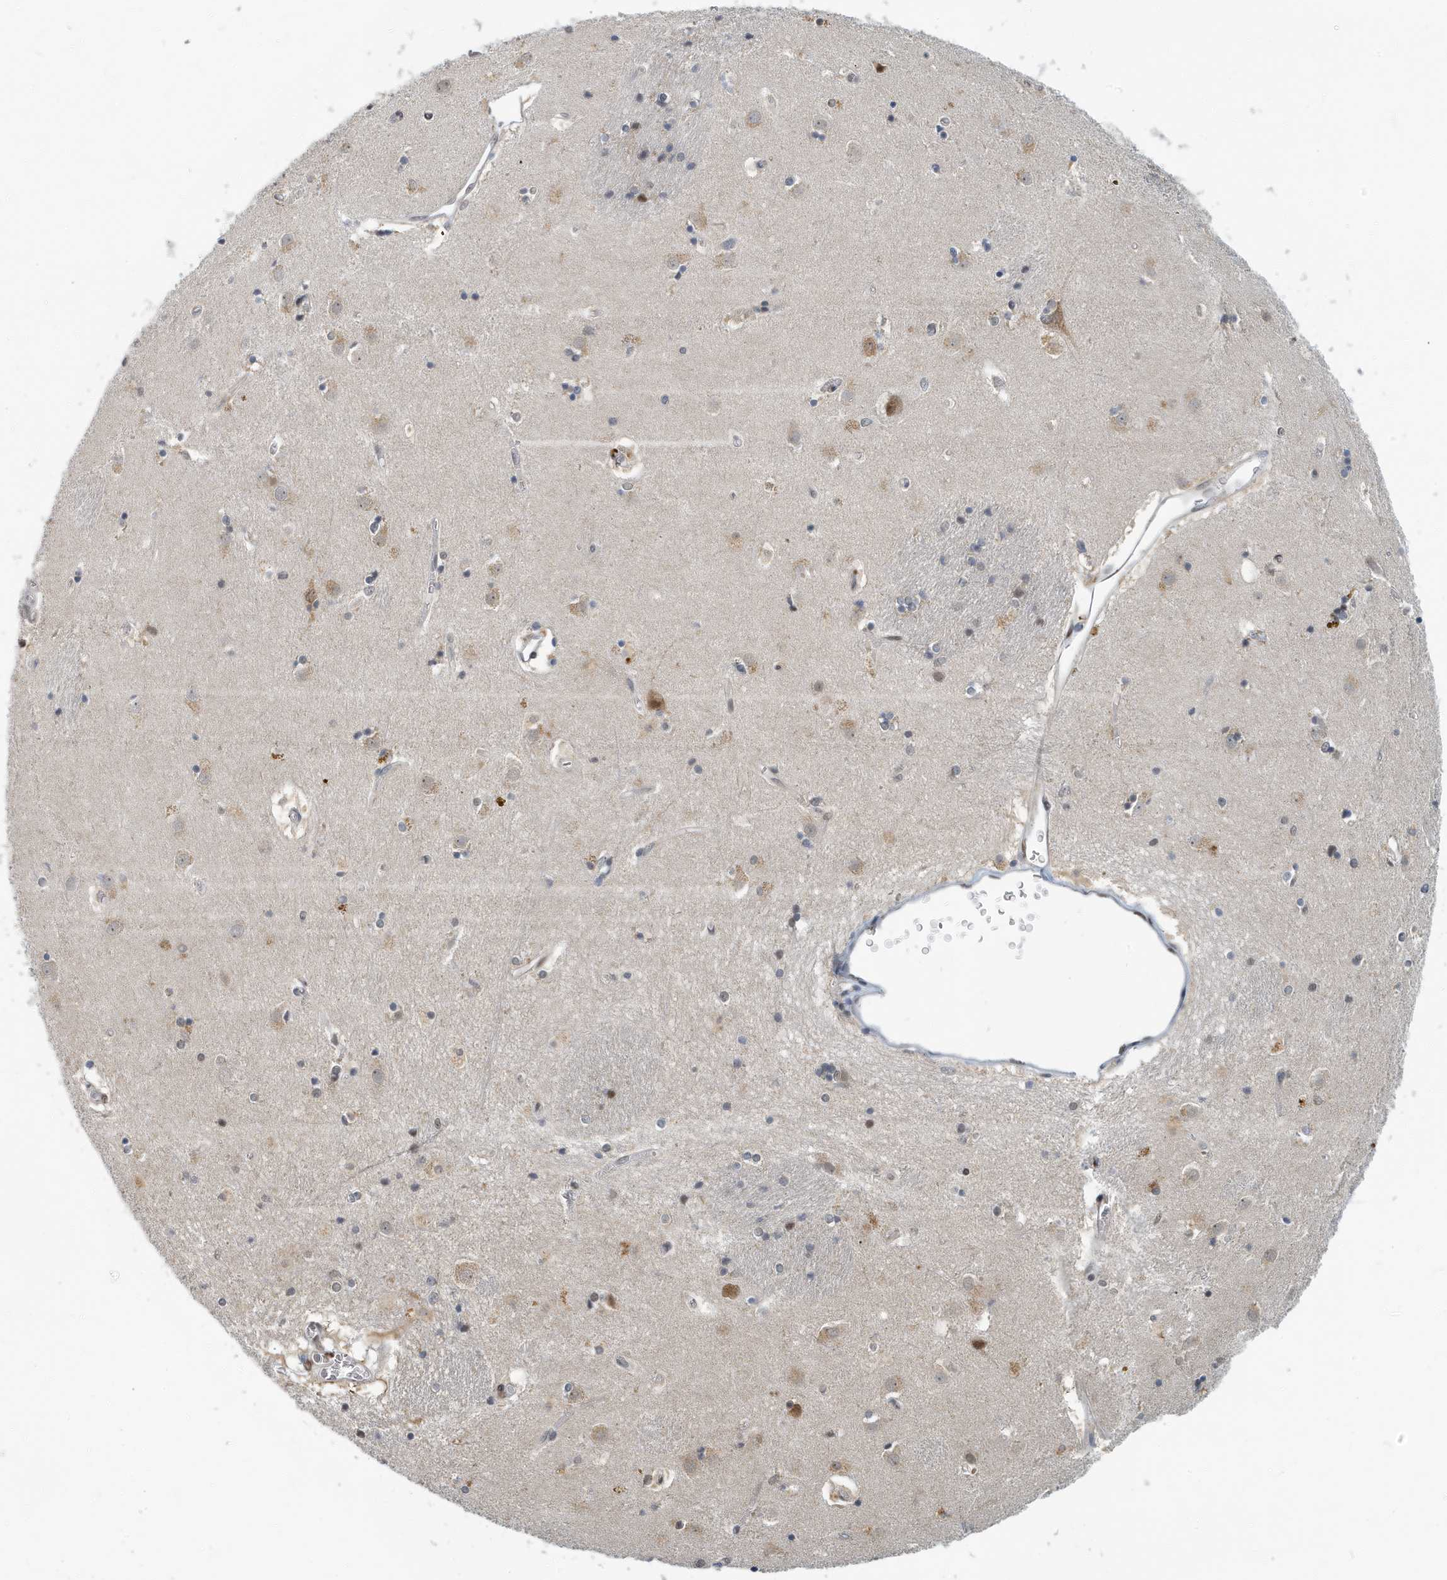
{"staining": {"intensity": "weak", "quantity": "25%-75%", "location": "nuclear"}, "tissue": "caudate", "cell_type": "Glial cells", "image_type": "normal", "snomed": [{"axis": "morphology", "description": "Normal tissue, NOS"}, {"axis": "topography", "description": "Lateral ventricle wall"}], "caption": "Brown immunohistochemical staining in benign caudate shows weak nuclear expression in approximately 25%-75% of glial cells.", "gene": "KIF15", "patient": {"sex": "male", "age": 70}}